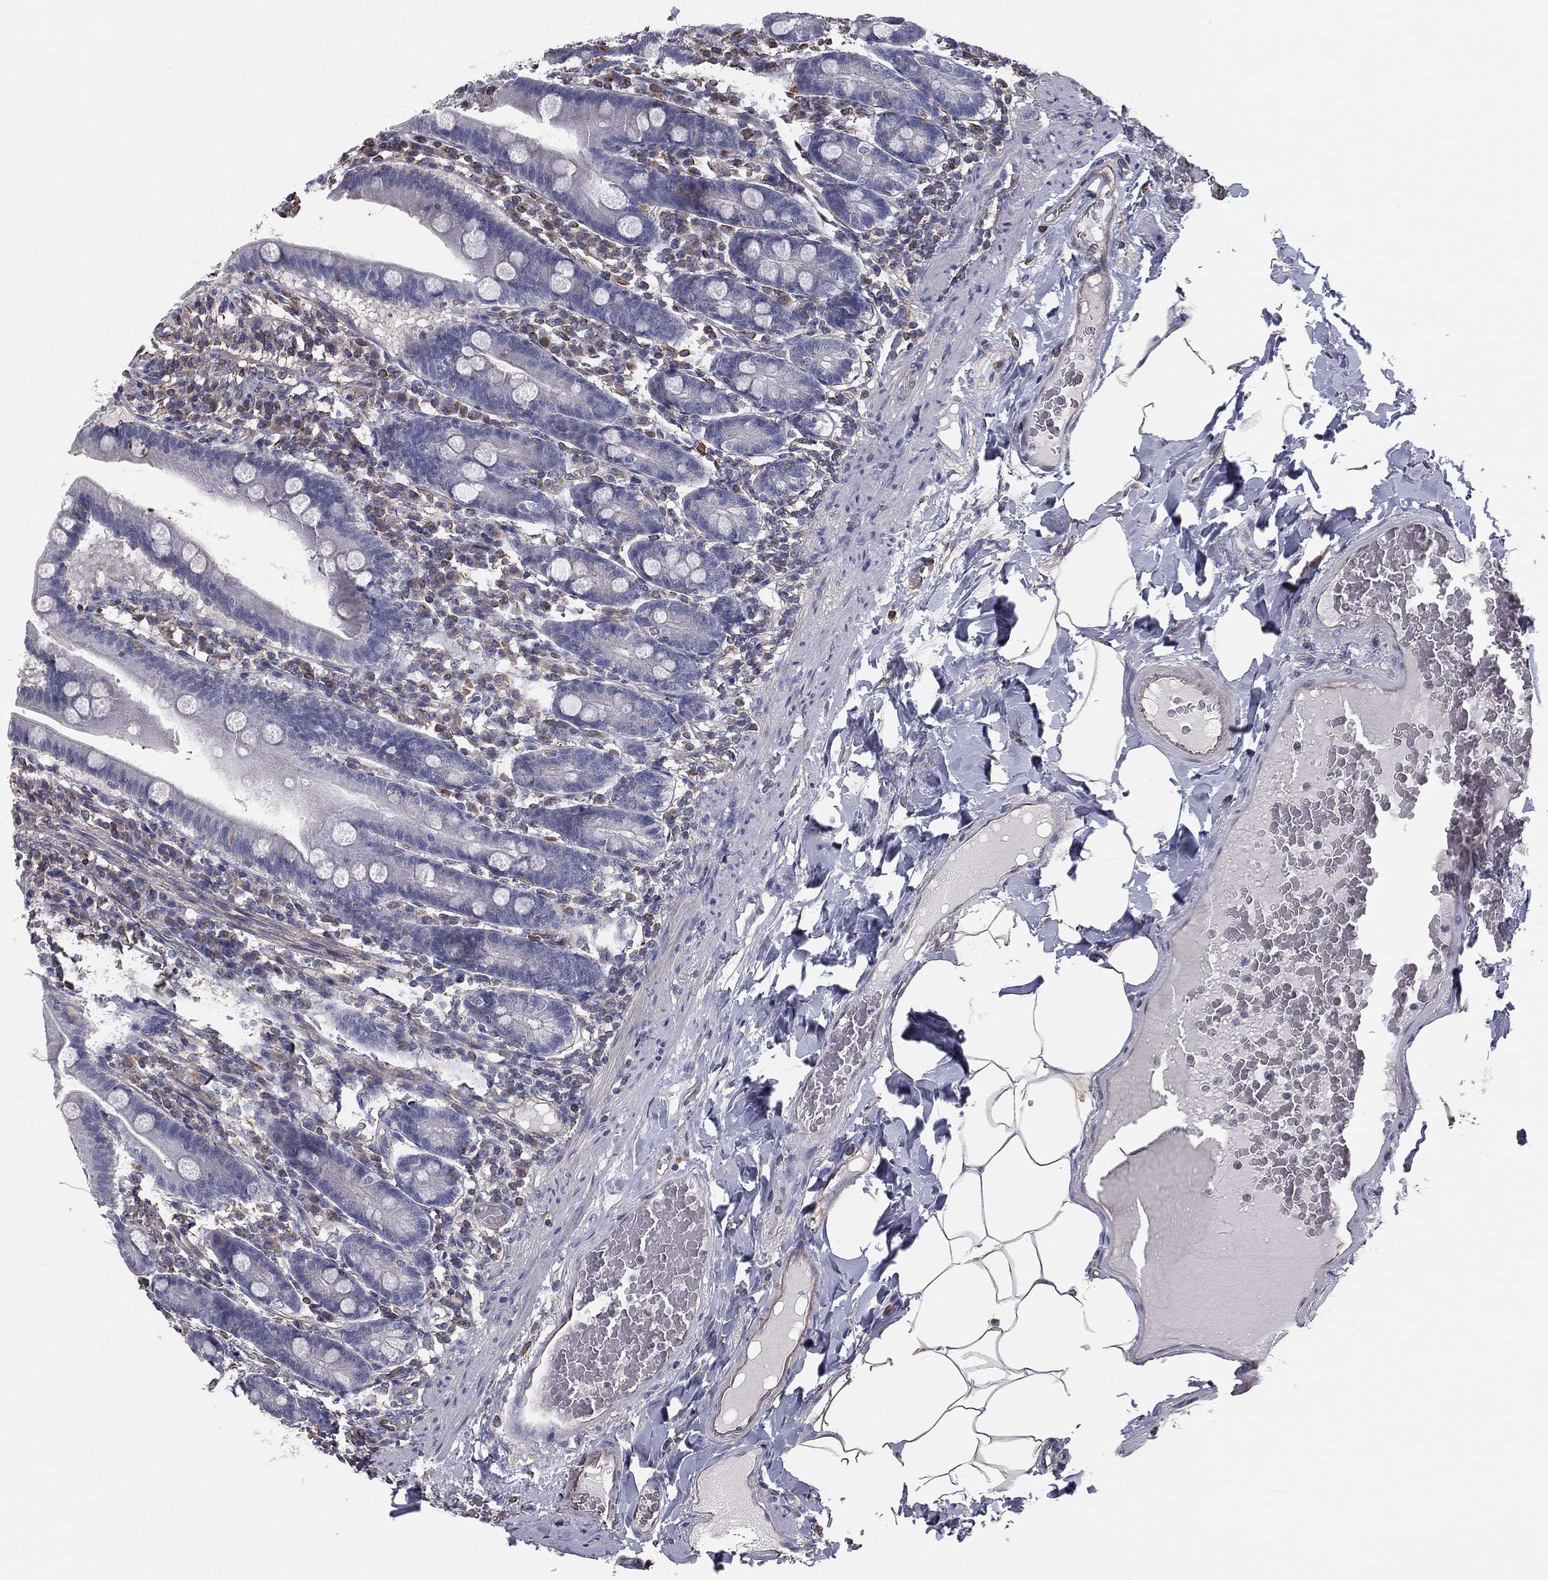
{"staining": {"intensity": "negative", "quantity": "none", "location": "none"}, "tissue": "small intestine", "cell_type": "Glandular cells", "image_type": "normal", "snomed": [{"axis": "morphology", "description": "Normal tissue, NOS"}, {"axis": "topography", "description": "Small intestine"}], "caption": "This is an immunohistochemistry (IHC) histopathology image of benign small intestine. There is no expression in glandular cells.", "gene": "SCUBE1", "patient": {"sex": "male", "age": 66}}